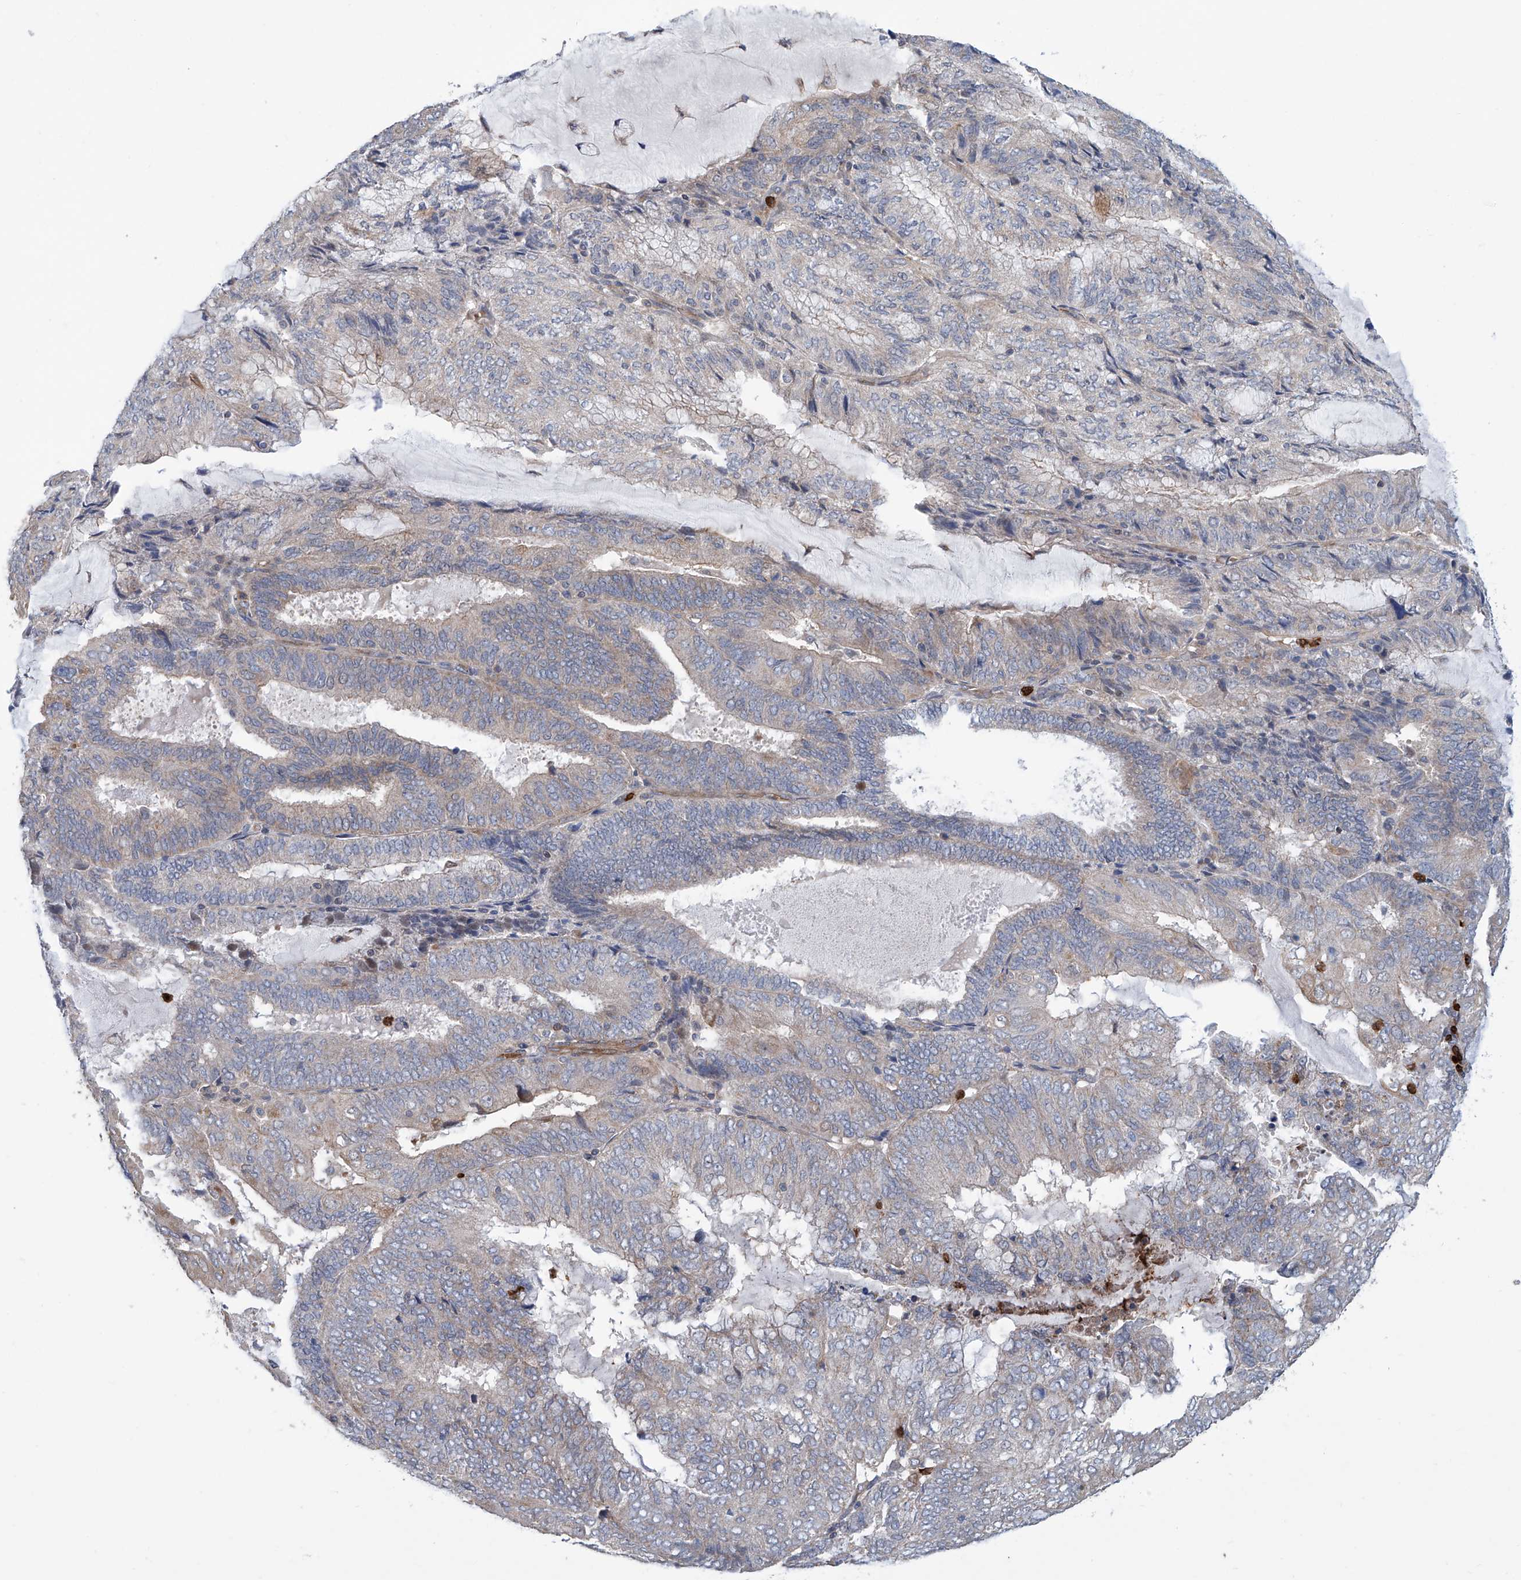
{"staining": {"intensity": "negative", "quantity": "none", "location": "none"}, "tissue": "endometrial cancer", "cell_type": "Tumor cells", "image_type": "cancer", "snomed": [{"axis": "morphology", "description": "Adenocarcinoma, NOS"}, {"axis": "topography", "description": "Endometrium"}], "caption": "Immunohistochemical staining of endometrial cancer displays no significant expression in tumor cells.", "gene": "EIF2D", "patient": {"sex": "female", "age": 81}}